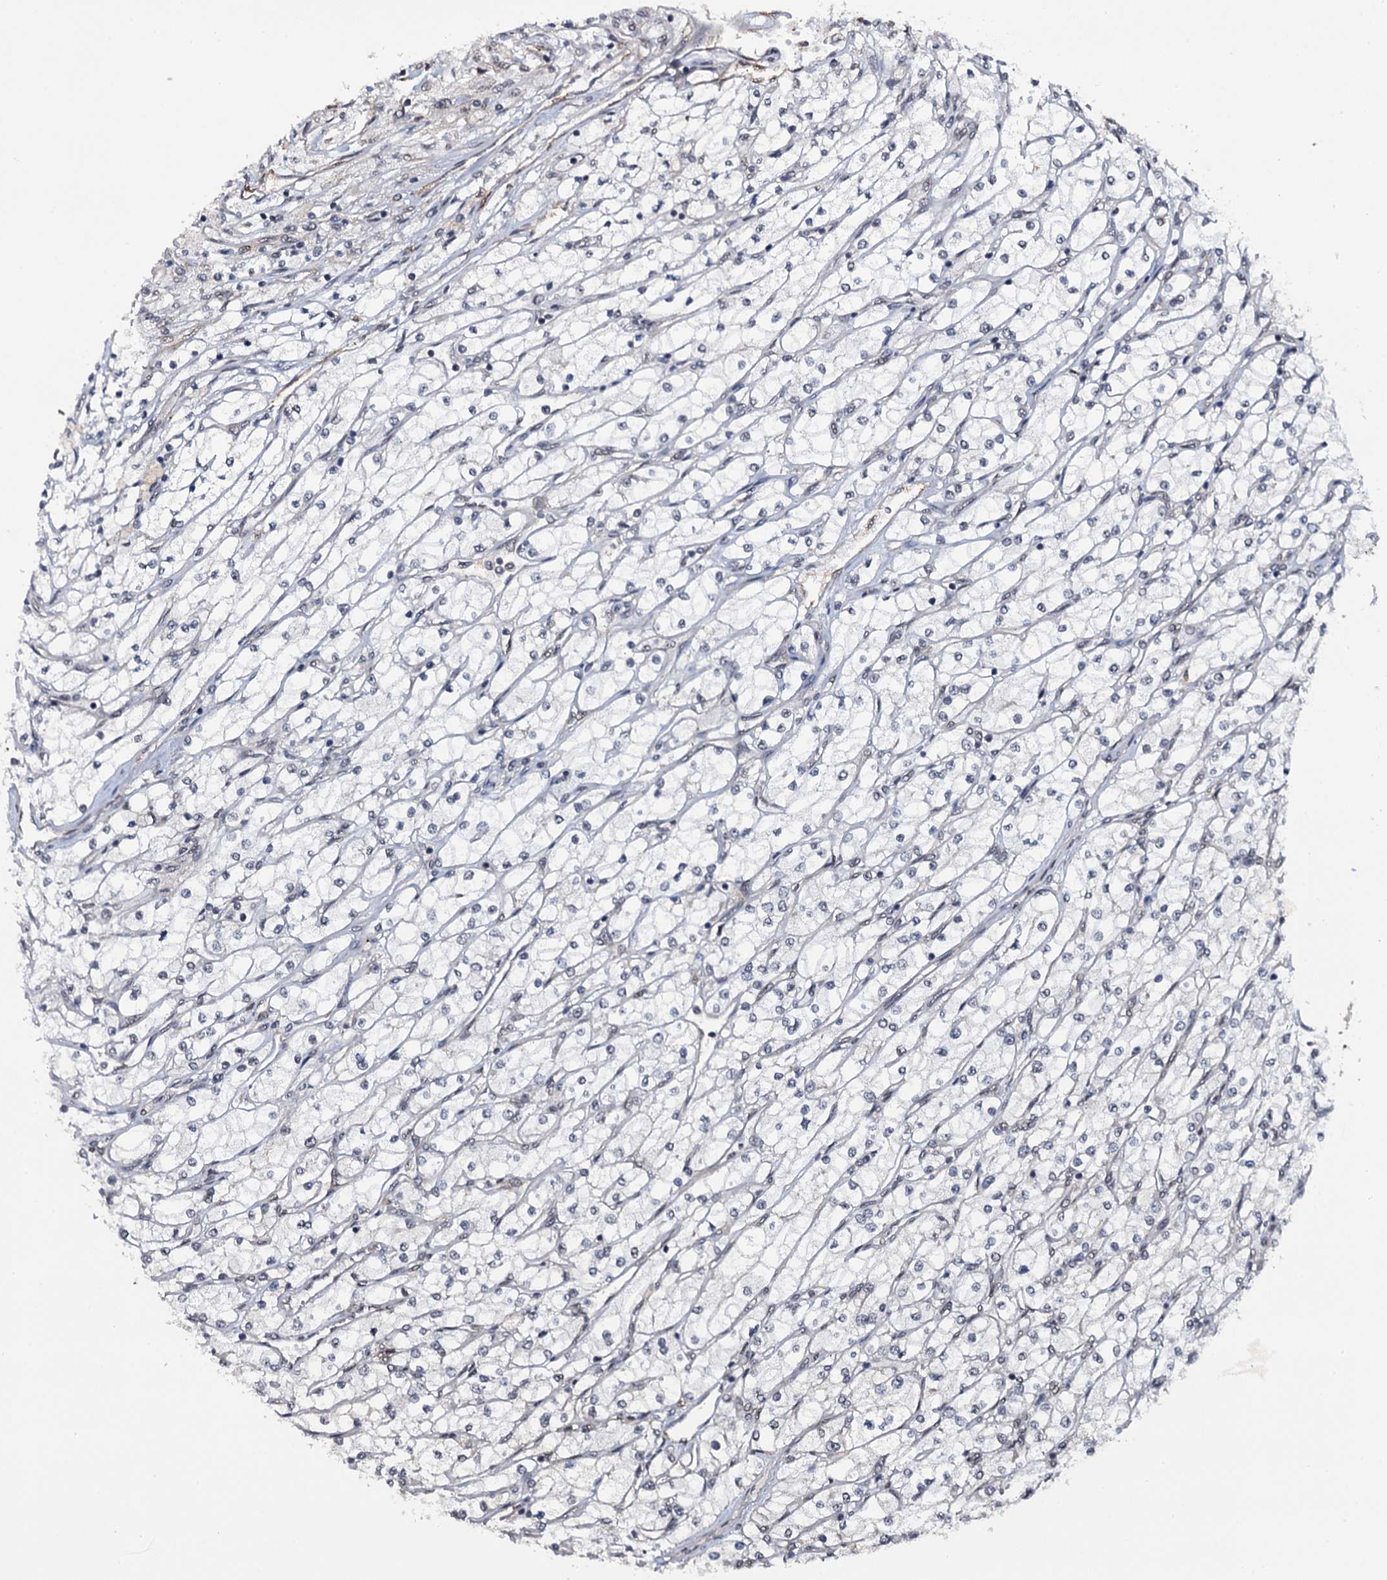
{"staining": {"intensity": "negative", "quantity": "none", "location": "none"}, "tissue": "renal cancer", "cell_type": "Tumor cells", "image_type": "cancer", "snomed": [{"axis": "morphology", "description": "Adenocarcinoma, NOS"}, {"axis": "topography", "description": "Kidney"}], "caption": "A histopathology image of human adenocarcinoma (renal) is negative for staining in tumor cells. (DAB immunohistochemistry visualized using brightfield microscopy, high magnification).", "gene": "SH2D4B", "patient": {"sex": "male", "age": 80}}